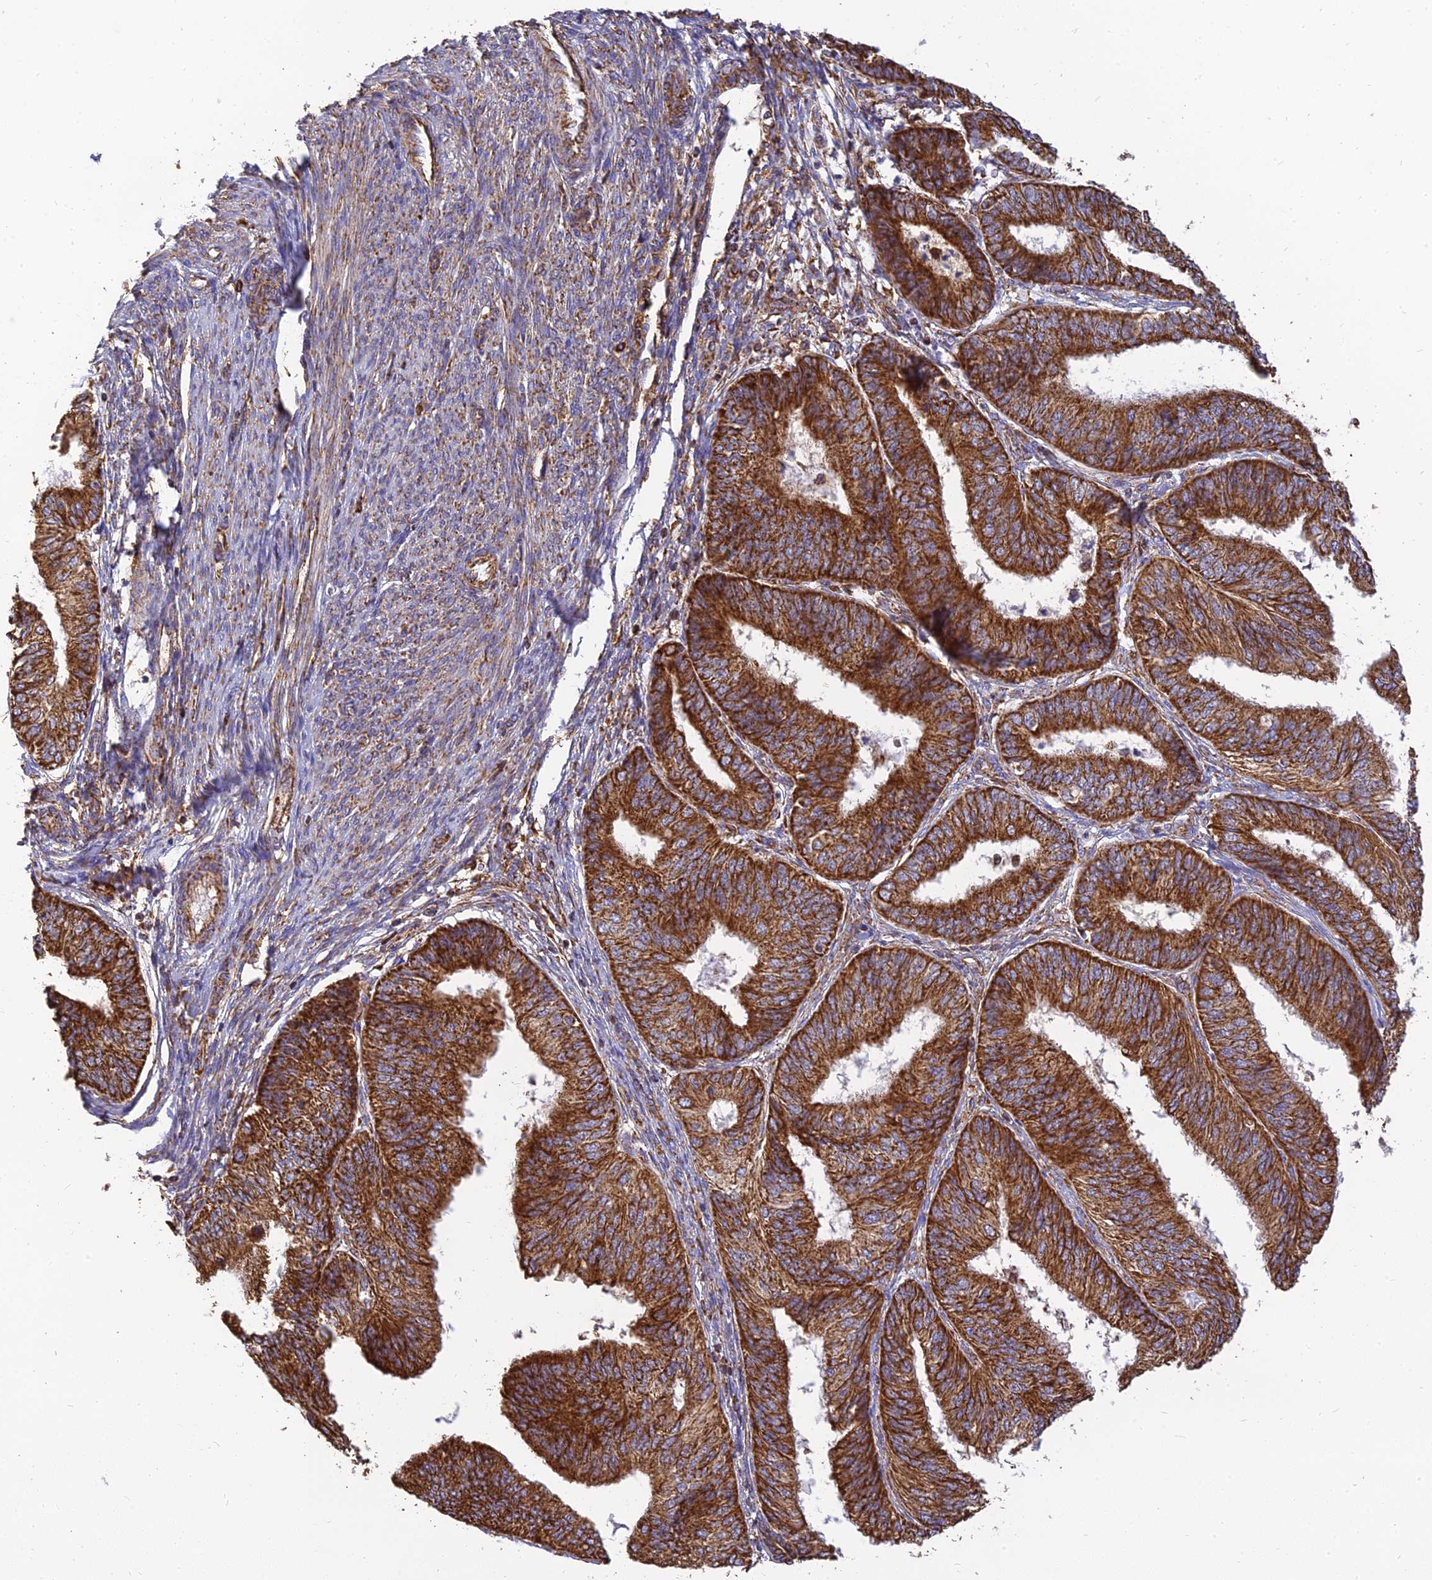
{"staining": {"intensity": "strong", "quantity": ">75%", "location": "cytoplasmic/membranous"}, "tissue": "endometrial cancer", "cell_type": "Tumor cells", "image_type": "cancer", "snomed": [{"axis": "morphology", "description": "Adenocarcinoma, NOS"}, {"axis": "topography", "description": "Endometrium"}], "caption": "Adenocarcinoma (endometrial) tissue reveals strong cytoplasmic/membranous expression in about >75% of tumor cells (DAB (3,3'-diaminobenzidine) IHC with brightfield microscopy, high magnification).", "gene": "THUMPD2", "patient": {"sex": "female", "age": 58}}